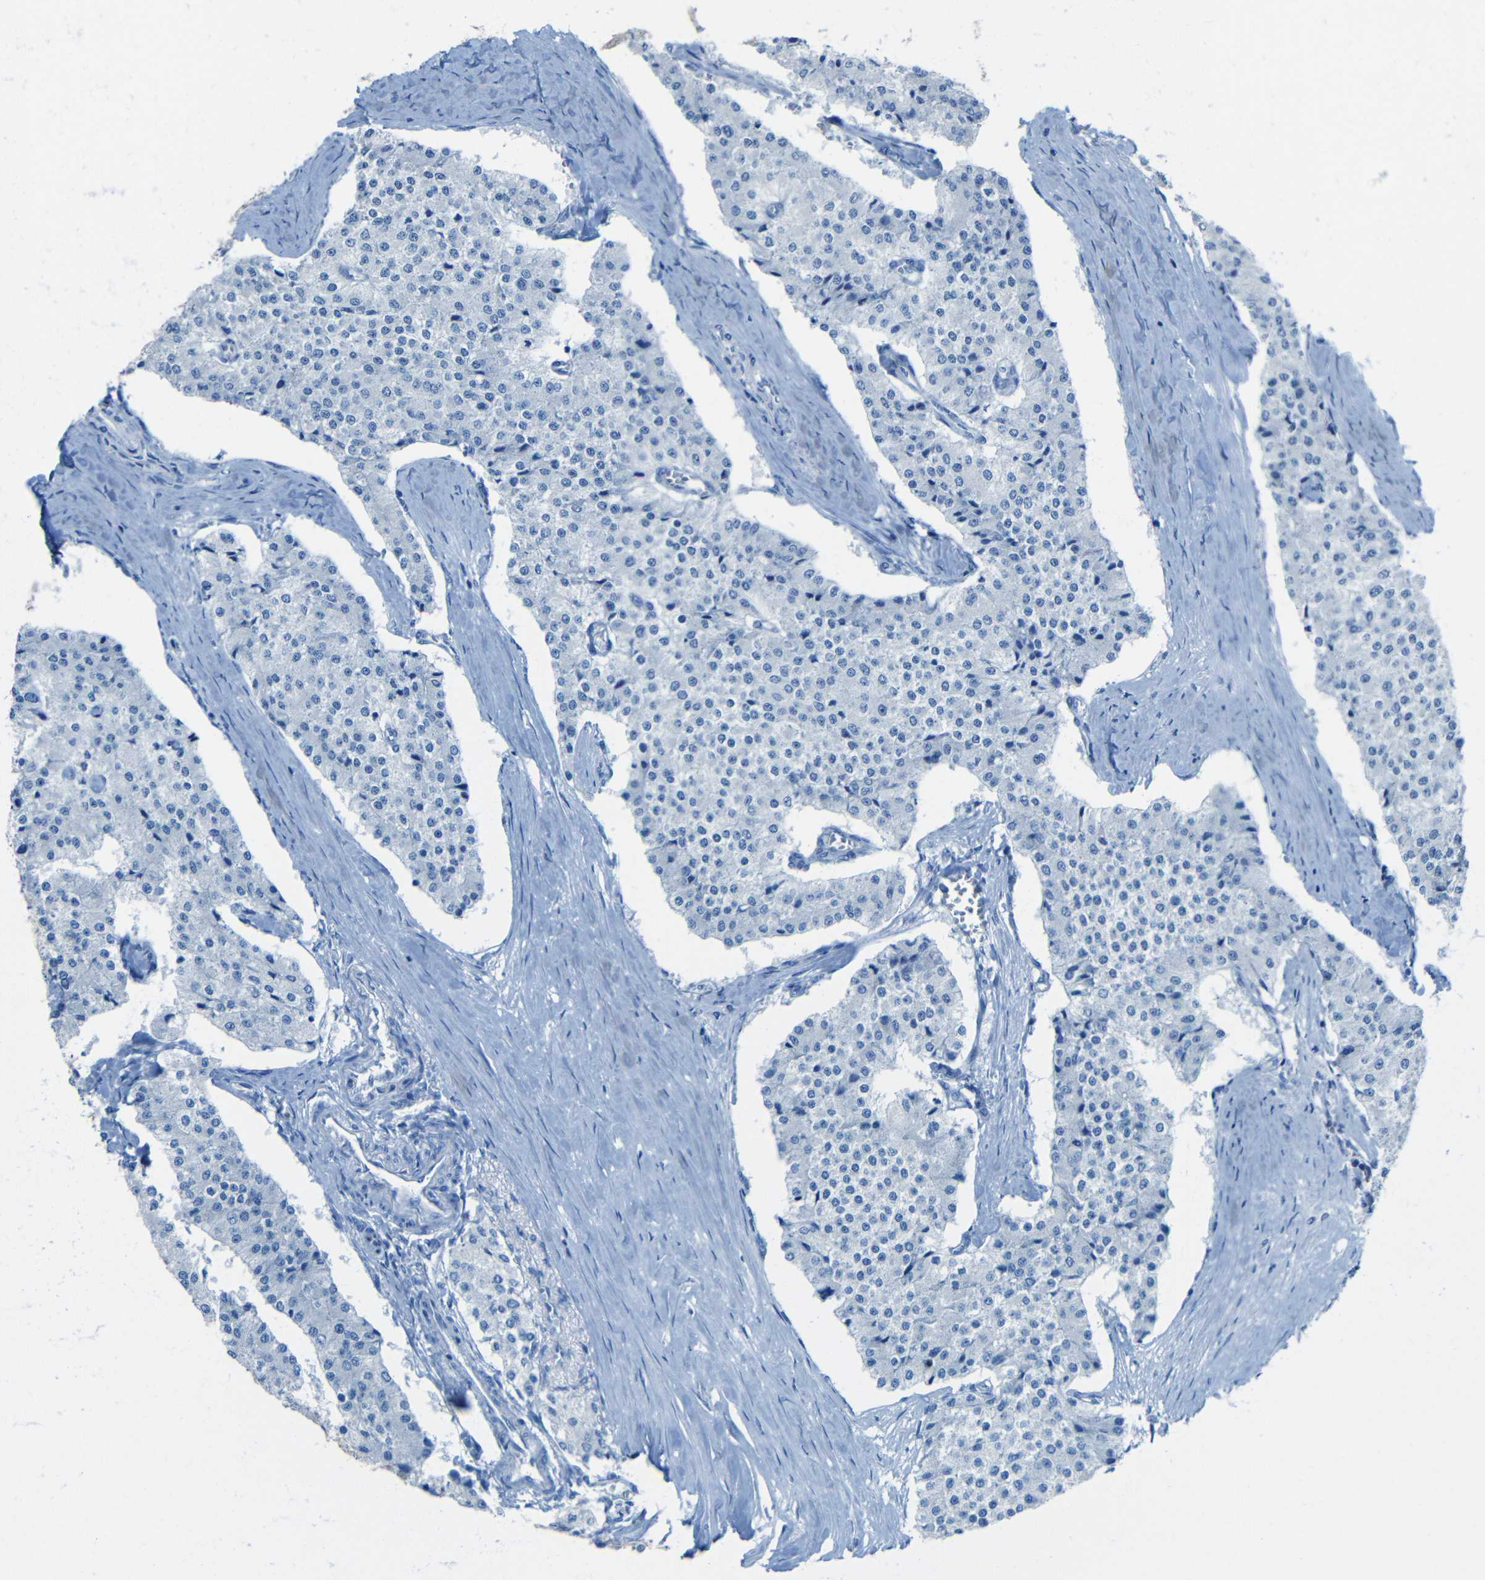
{"staining": {"intensity": "negative", "quantity": "none", "location": "none"}, "tissue": "carcinoid", "cell_type": "Tumor cells", "image_type": "cancer", "snomed": [{"axis": "morphology", "description": "Carcinoid, malignant, NOS"}, {"axis": "topography", "description": "Colon"}], "caption": "DAB immunohistochemical staining of human carcinoid (malignant) exhibits no significant positivity in tumor cells.", "gene": "TUBB4B", "patient": {"sex": "female", "age": 52}}